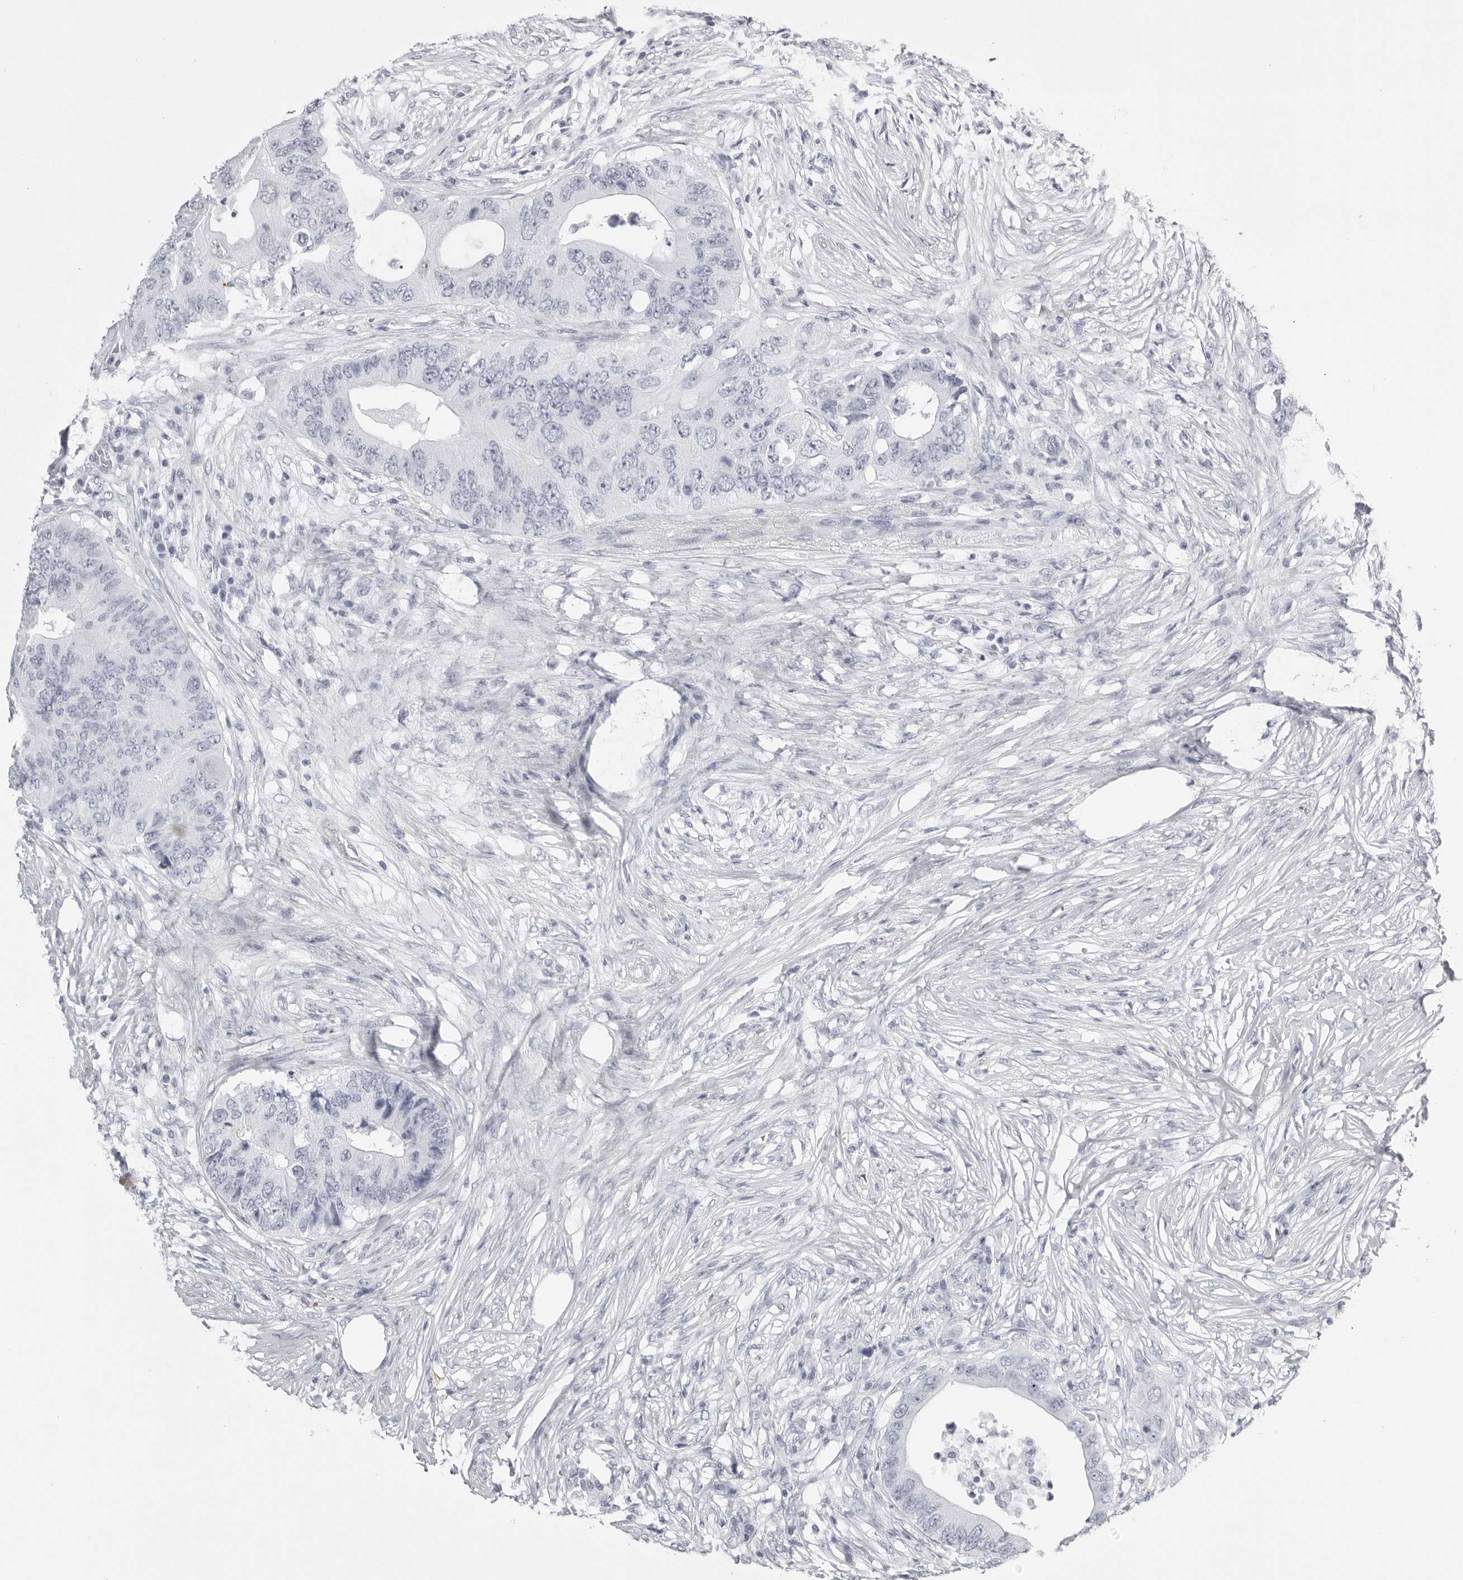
{"staining": {"intensity": "negative", "quantity": "none", "location": "none"}, "tissue": "colorectal cancer", "cell_type": "Tumor cells", "image_type": "cancer", "snomed": [{"axis": "morphology", "description": "Adenocarcinoma, NOS"}, {"axis": "topography", "description": "Colon"}], "caption": "An immunohistochemistry (IHC) micrograph of adenocarcinoma (colorectal) is shown. There is no staining in tumor cells of adenocarcinoma (colorectal). The staining is performed using DAB (3,3'-diaminobenzidine) brown chromogen with nuclei counter-stained in using hematoxylin.", "gene": "KLK9", "patient": {"sex": "male", "age": 71}}